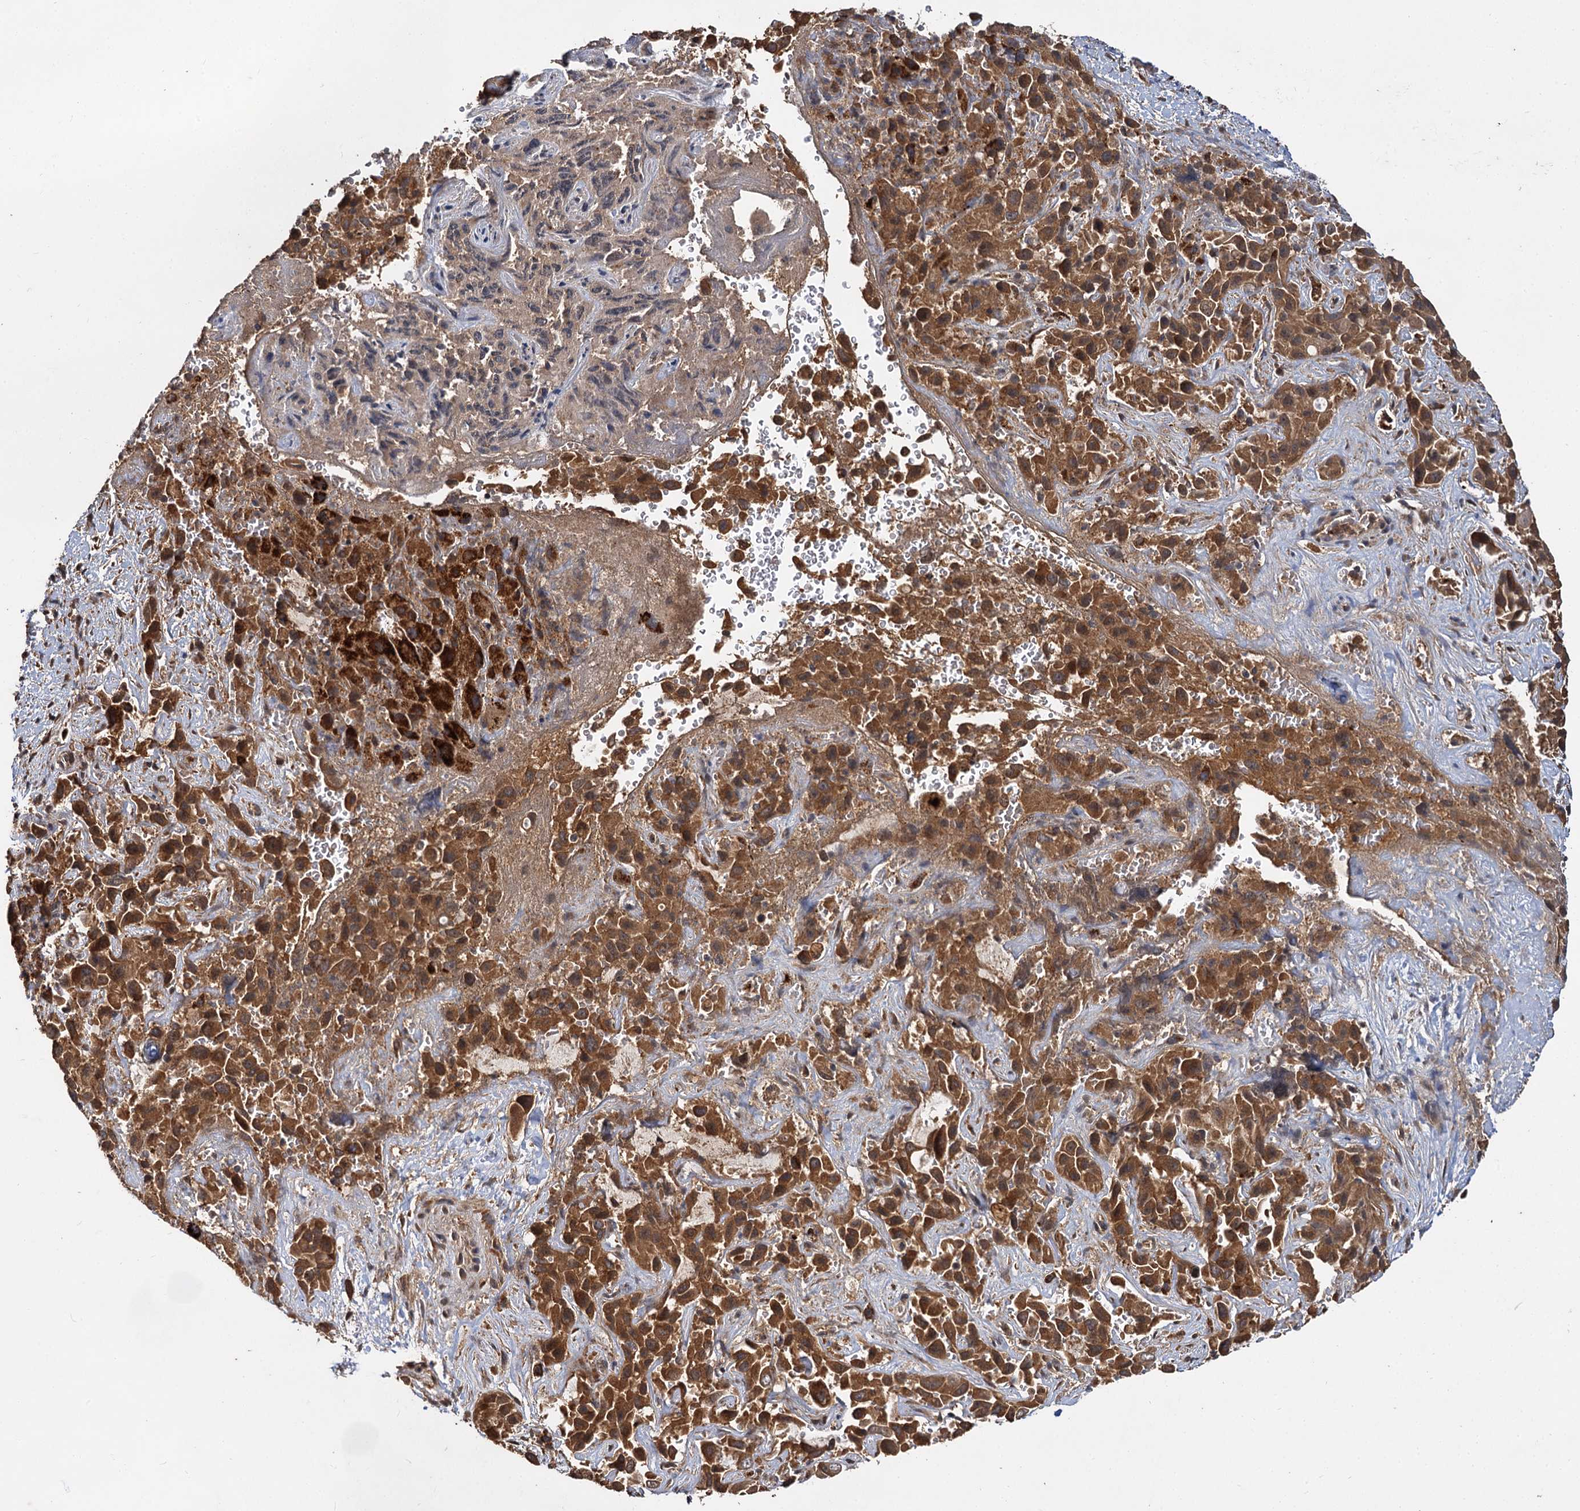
{"staining": {"intensity": "moderate", "quantity": ">75%", "location": "cytoplasmic/membranous,nuclear"}, "tissue": "liver cancer", "cell_type": "Tumor cells", "image_type": "cancer", "snomed": [{"axis": "morphology", "description": "Cholangiocarcinoma"}, {"axis": "topography", "description": "Liver"}], "caption": "This is a photomicrograph of immunohistochemistry staining of liver cholangiocarcinoma, which shows moderate staining in the cytoplasmic/membranous and nuclear of tumor cells.", "gene": "MBD6", "patient": {"sex": "female", "age": 52}}